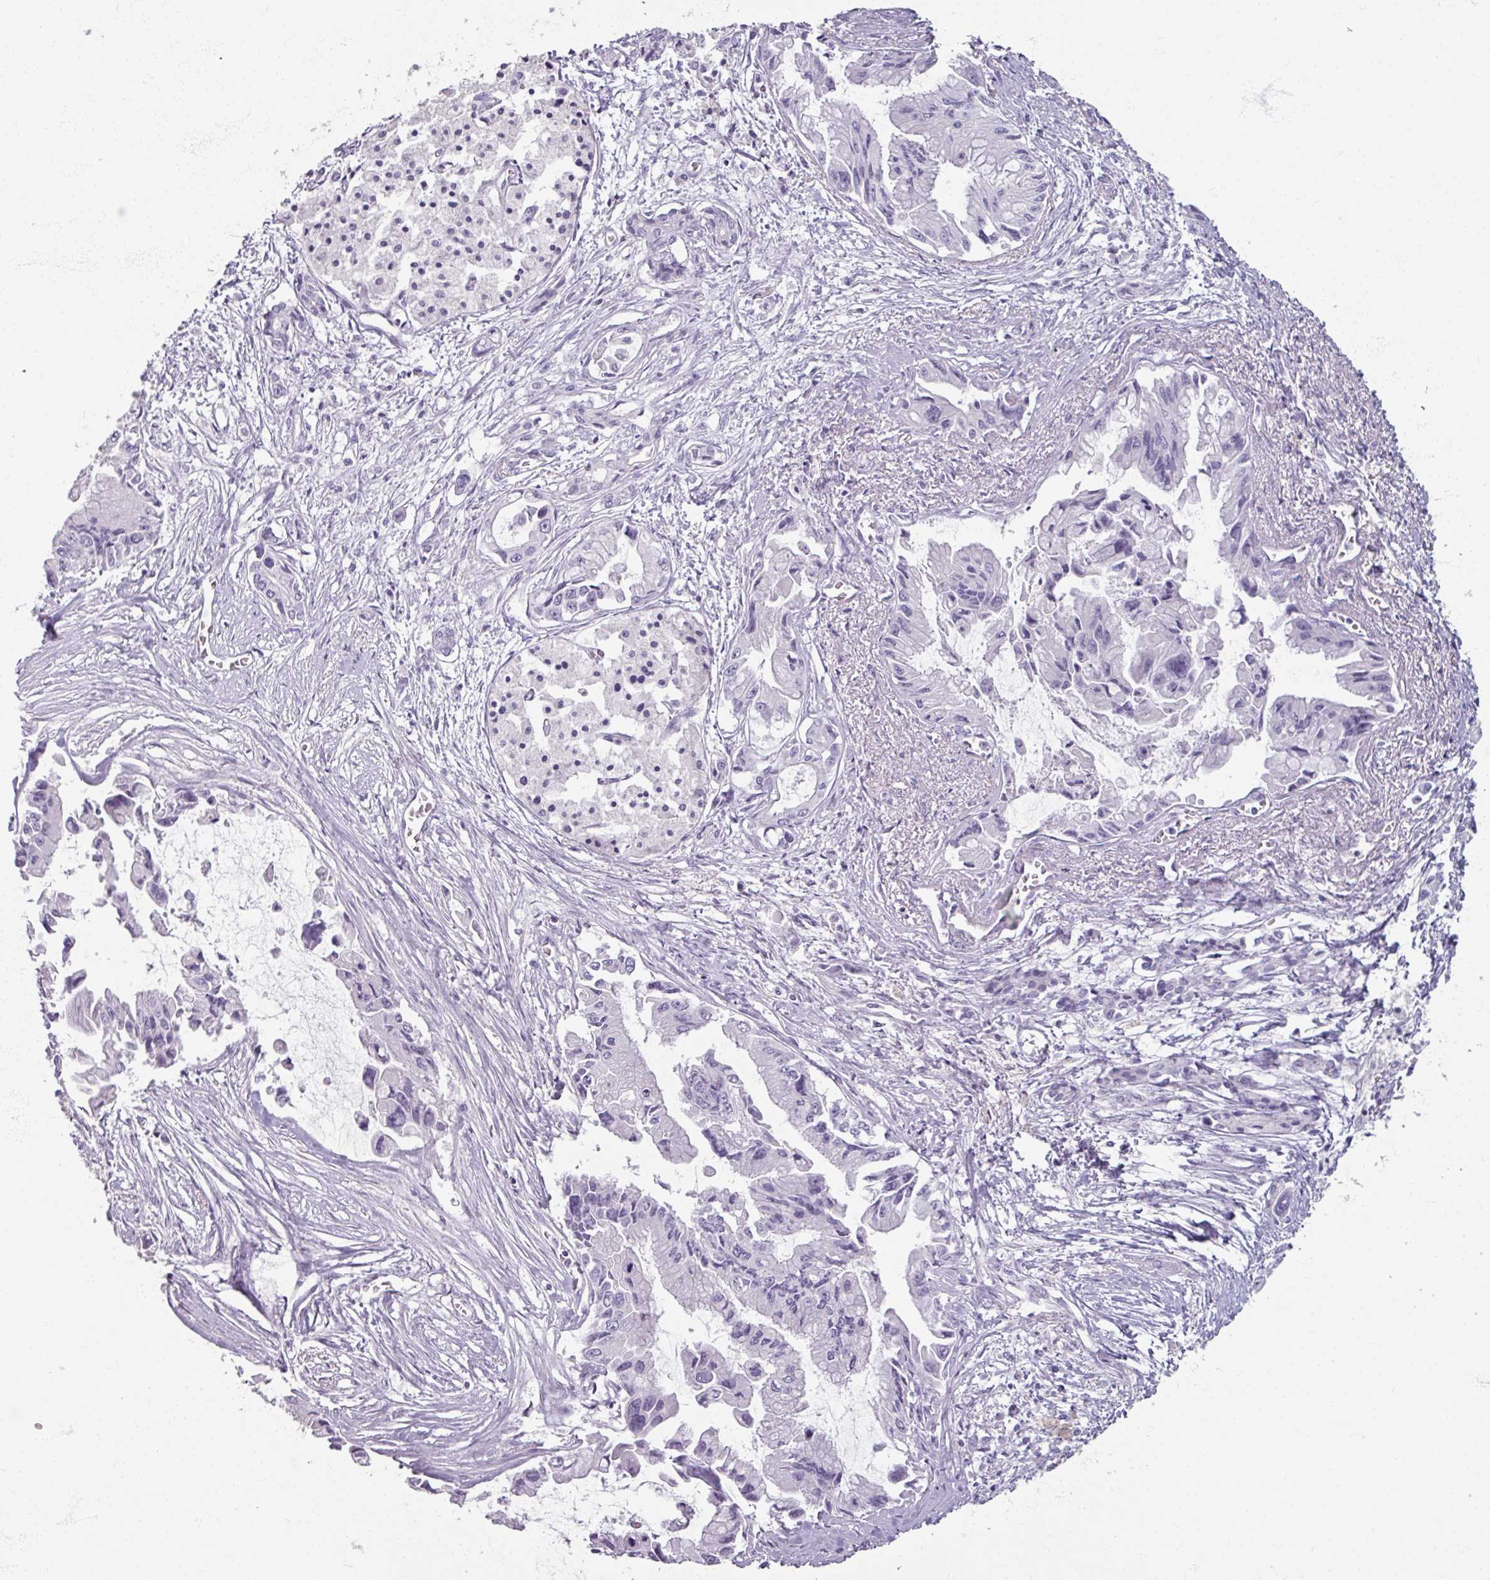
{"staining": {"intensity": "negative", "quantity": "none", "location": "none"}, "tissue": "pancreatic cancer", "cell_type": "Tumor cells", "image_type": "cancer", "snomed": [{"axis": "morphology", "description": "Adenocarcinoma, NOS"}, {"axis": "topography", "description": "Pancreas"}], "caption": "Immunohistochemical staining of adenocarcinoma (pancreatic) exhibits no significant expression in tumor cells.", "gene": "TG", "patient": {"sex": "male", "age": 84}}